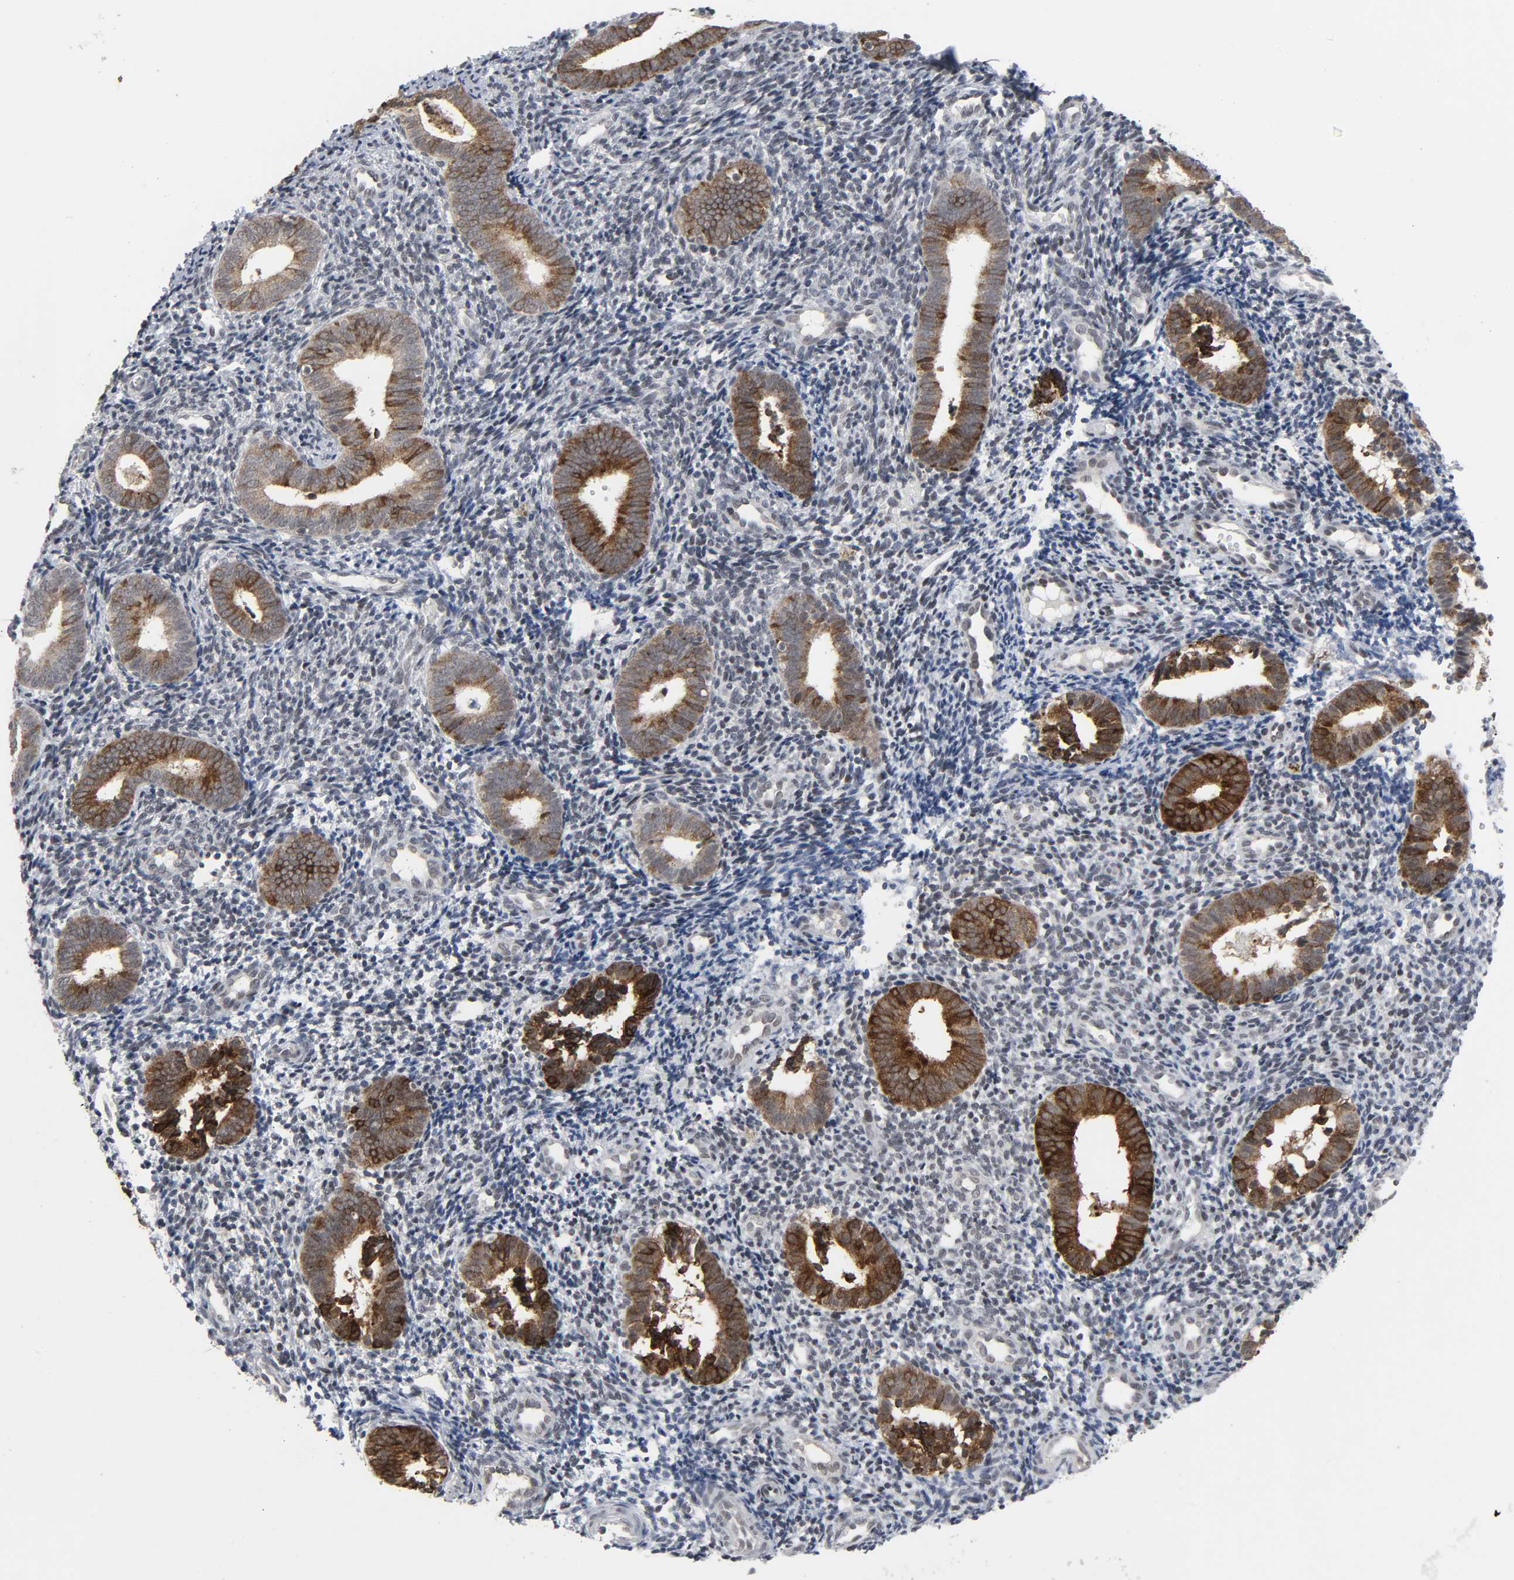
{"staining": {"intensity": "negative", "quantity": "none", "location": "none"}, "tissue": "endometrium", "cell_type": "Cells in endometrial stroma", "image_type": "normal", "snomed": [{"axis": "morphology", "description": "Normal tissue, NOS"}, {"axis": "topography", "description": "Uterus"}, {"axis": "topography", "description": "Endometrium"}], "caption": "The micrograph exhibits no staining of cells in endometrial stroma in normal endometrium. (Stains: DAB IHC with hematoxylin counter stain, Microscopy: brightfield microscopy at high magnification).", "gene": "MUC1", "patient": {"sex": "female", "age": 33}}